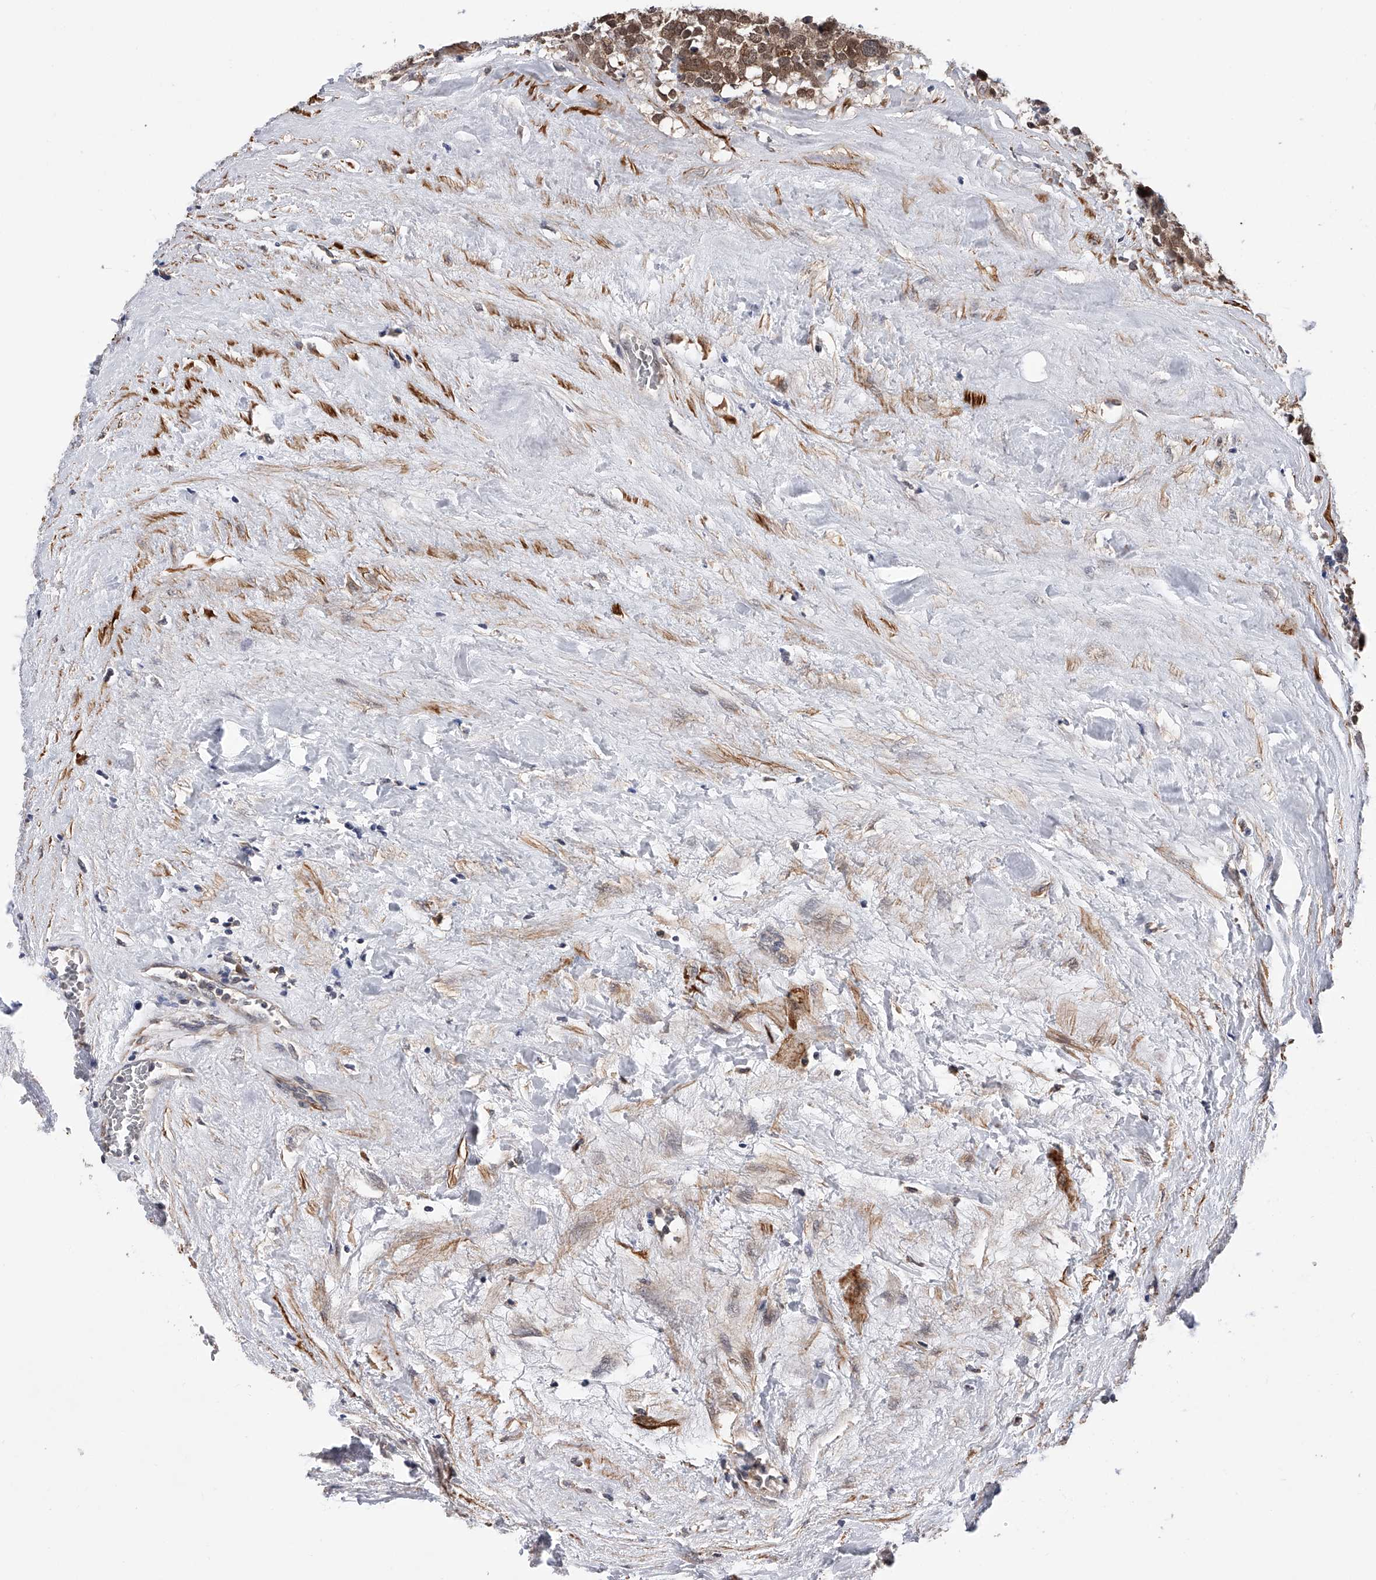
{"staining": {"intensity": "moderate", "quantity": ">75%", "location": "cytoplasmic/membranous,nuclear"}, "tissue": "testis cancer", "cell_type": "Tumor cells", "image_type": "cancer", "snomed": [{"axis": "morphology", "description": "Seminoma, NOS"}, {"axis": "topography", "description": "Testis"}], "caption": "Approximately >75% of tumor cells in testis seminoma demonstrate moderate cytoplasmic/membranous and nuclear protein positivity as visualized by brown immunohistochemical staining.", "gene": "SPOCK1", "patient": {"sex": "male", "age": 71}}